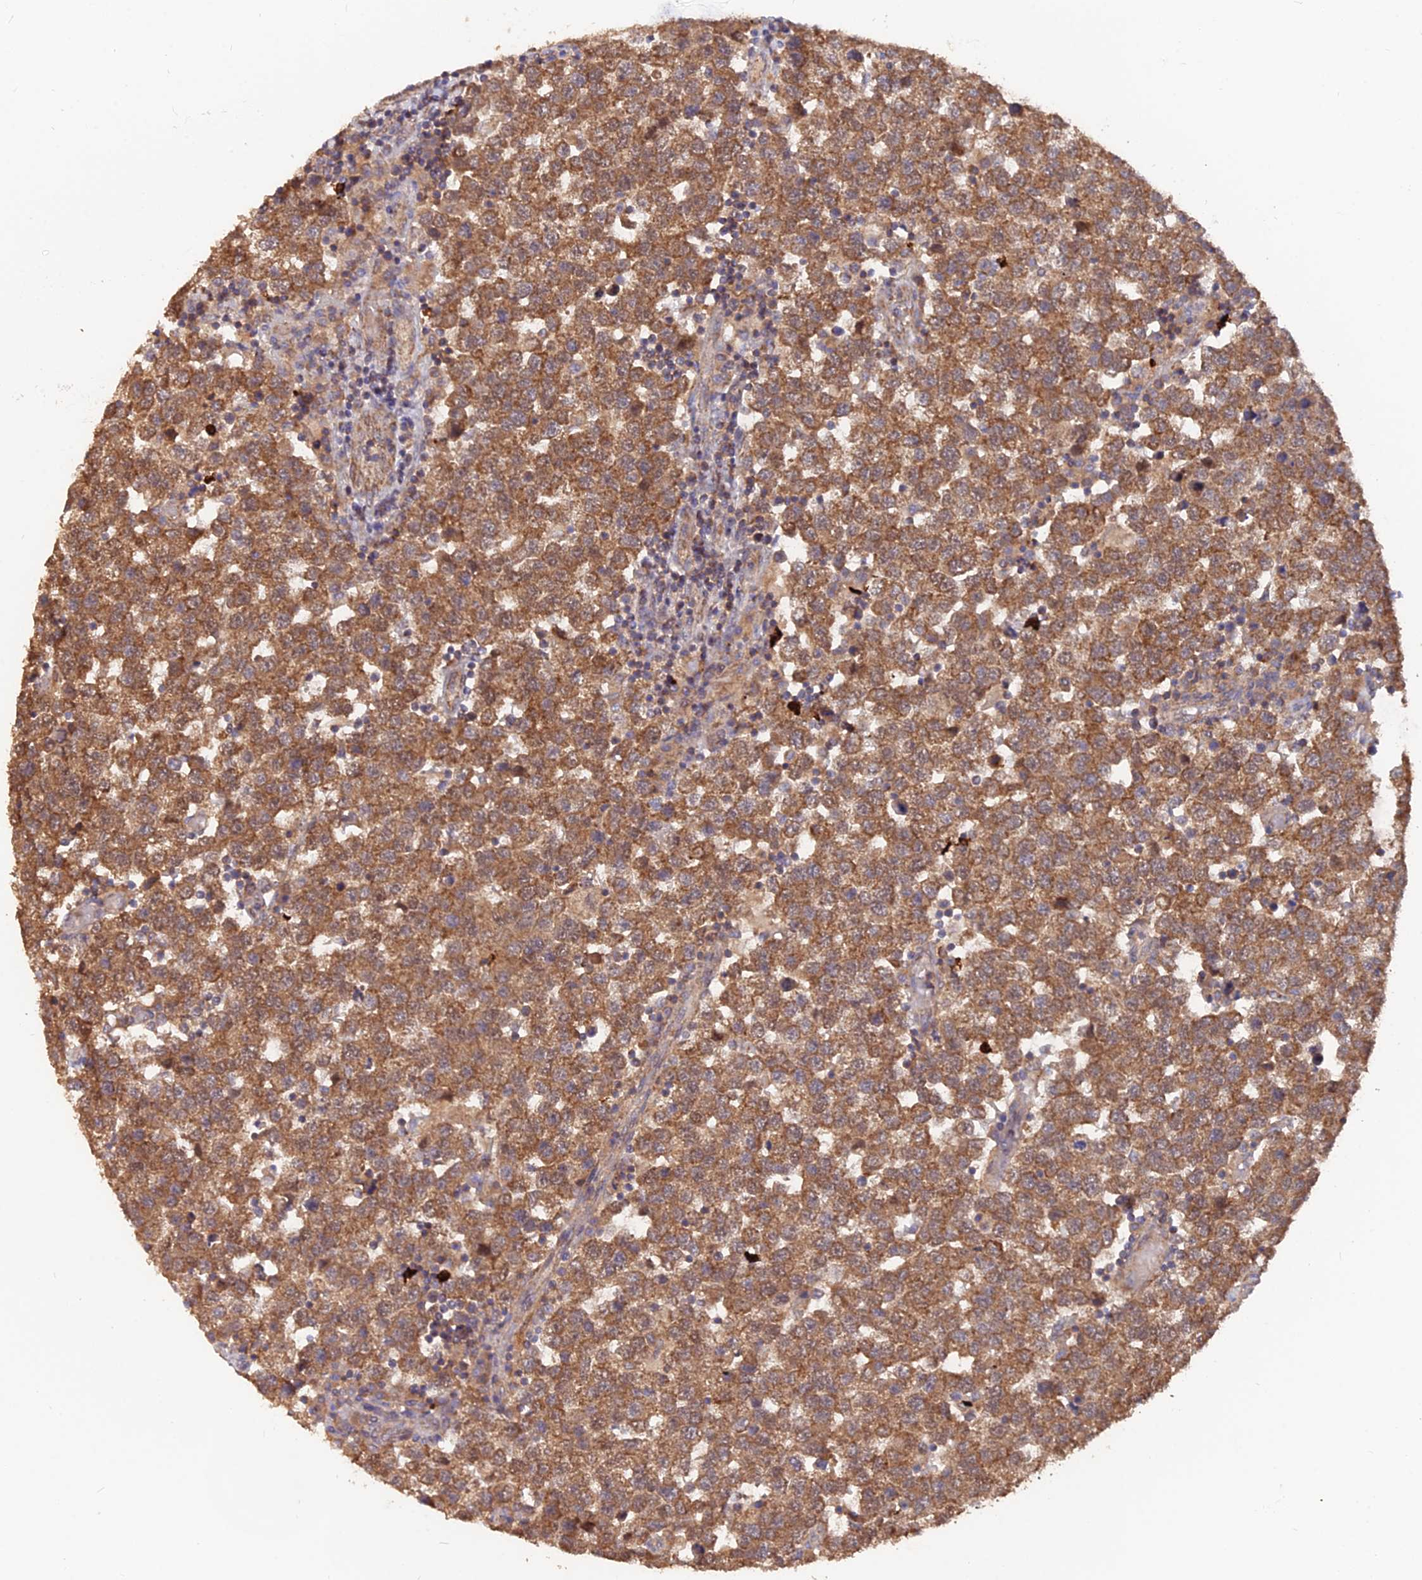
{"staining": {"intensity": "moderate", "quantity": ">75%", "location": "cytoplasmic/membranous"}, "tissue": "testis cancer", "cell_type": "Tumor cells", "image_type": "cancer", "snomed": [{"axis": "morphology", "description": "Seminoma, NOS"}, {"axis": "topography", "description": "Testis"}], "caption": "Immunohistochemical staining of human testis cancer demonstrates moderate cytoplasmic/membranous protein expression in approximately >75% of tumor cells.", "gene": "IFT22", "patient": {"sex": "male", "age": 34}}